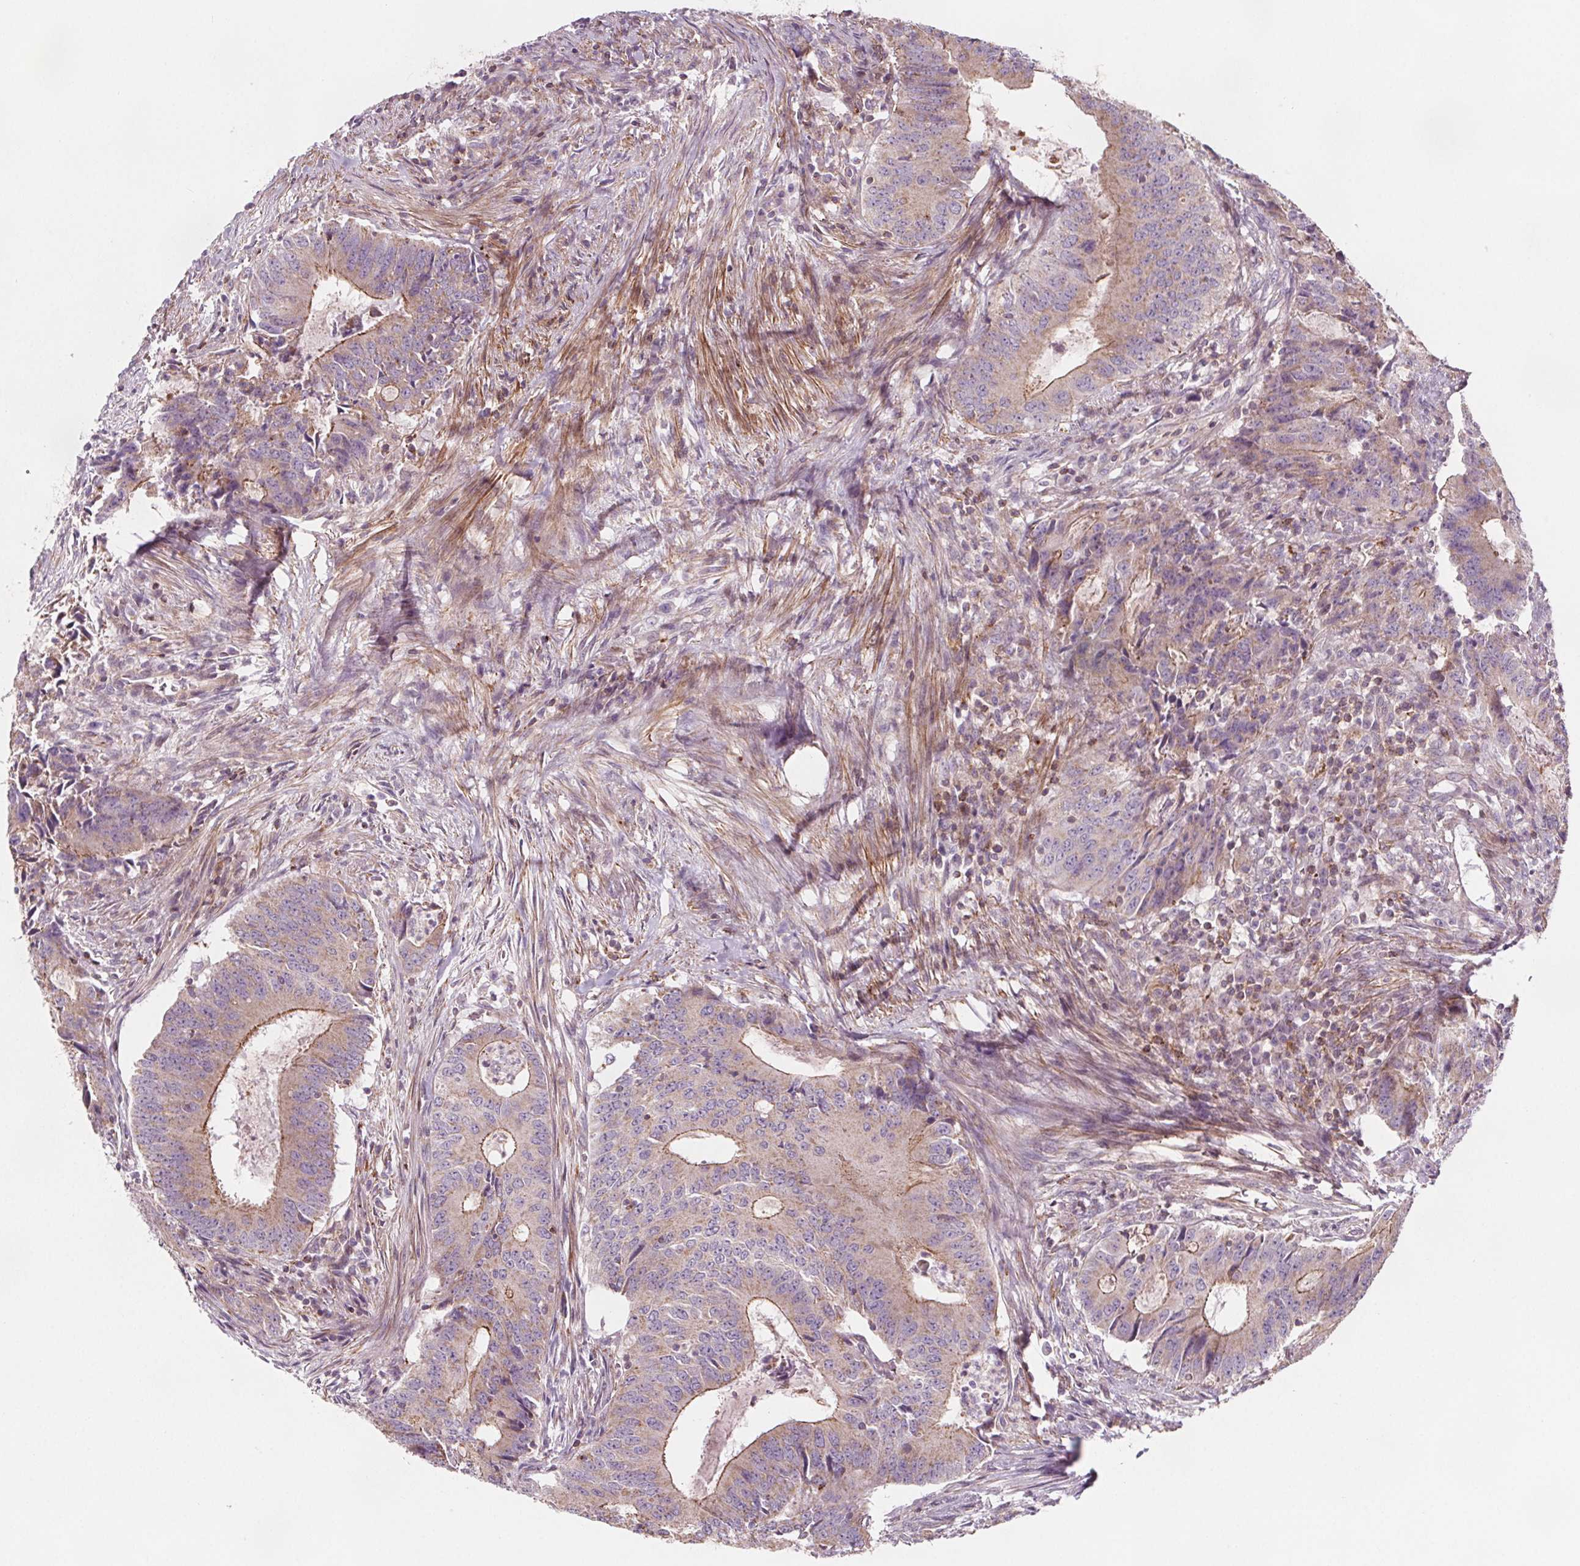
{"staining": {"intensity": "moderate", "quantity": "<25%", "location": "cytoplasmic/membranous"}, "tissue": "colorectal cancer", "cell_type": "Tumor cells", "image_type": "cancer", "snomed": [{"axis": "morphology", "description": "Adenocarcinoma, NOS"}, {"axis": "topography", "description": "Colon"}], "caption": "Adenocarcinoma (colorectal) stained with immunohistochemistry (IHC) exhibits moderate cytoplasmic/membranous expression in about <25% of tumor cells.", "gene": "ADAM33", "patient": {"sex": "male", "age": 67}}